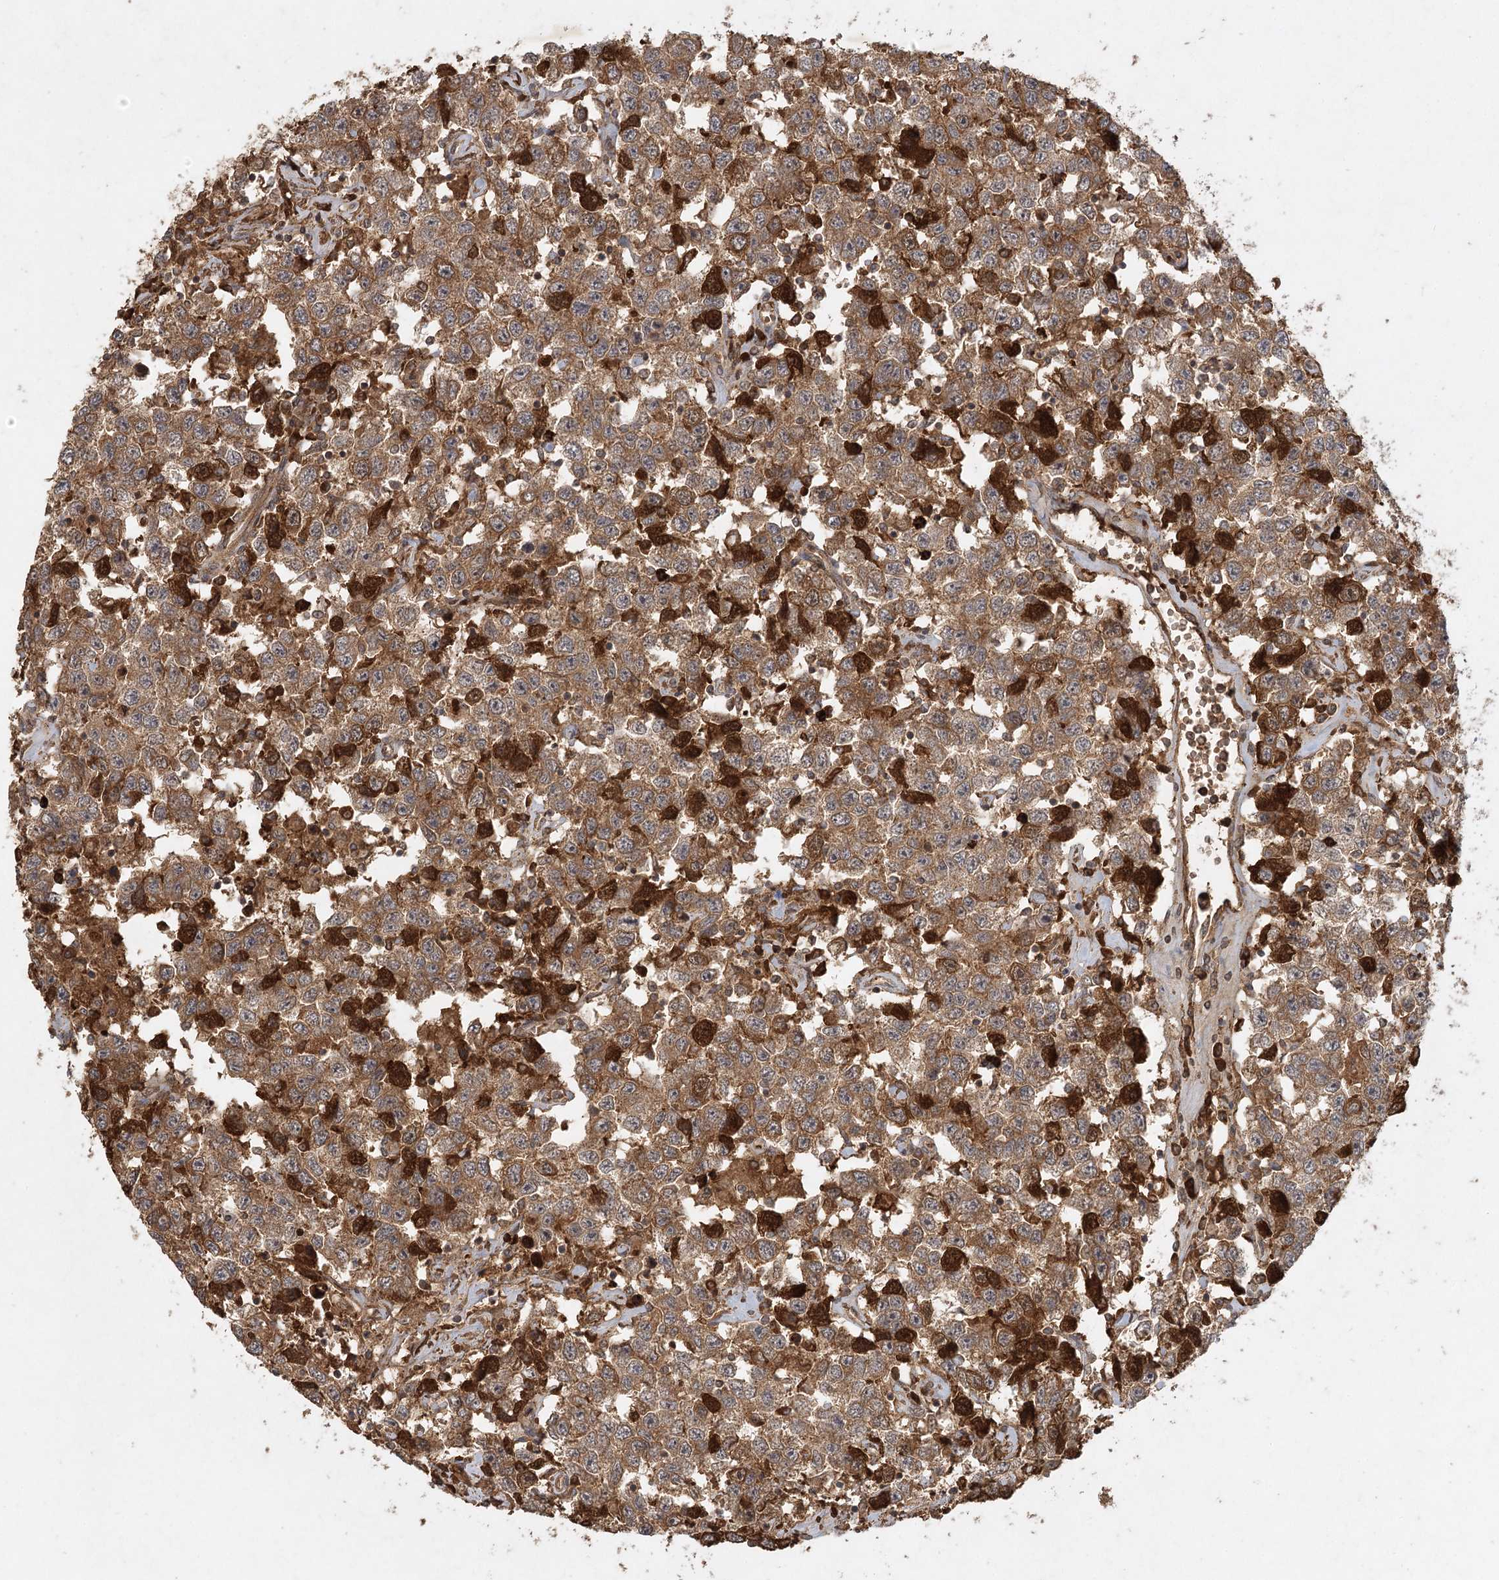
{"staining": {"intensity": "strong", "quantity": ">75%", "location": "cytoplasmic/membranous"}, "tissue": "testis cancer", "cell_type": "Tumor cells", "image_type": "cancer", "snomed": [{"axis": "morphology", "description": "Seminoma, NOS"}, {"axis": "topography", "description": "Testis"}], "caption": "Testis cancer (seminoma) was stained to show a protein in brown. There is high levels of strong cytoplasmic/membranous expression in approximately >75% of tumor cells.", "gene": "ARL13A", "patient": {"sex": "male", "age": 41}}